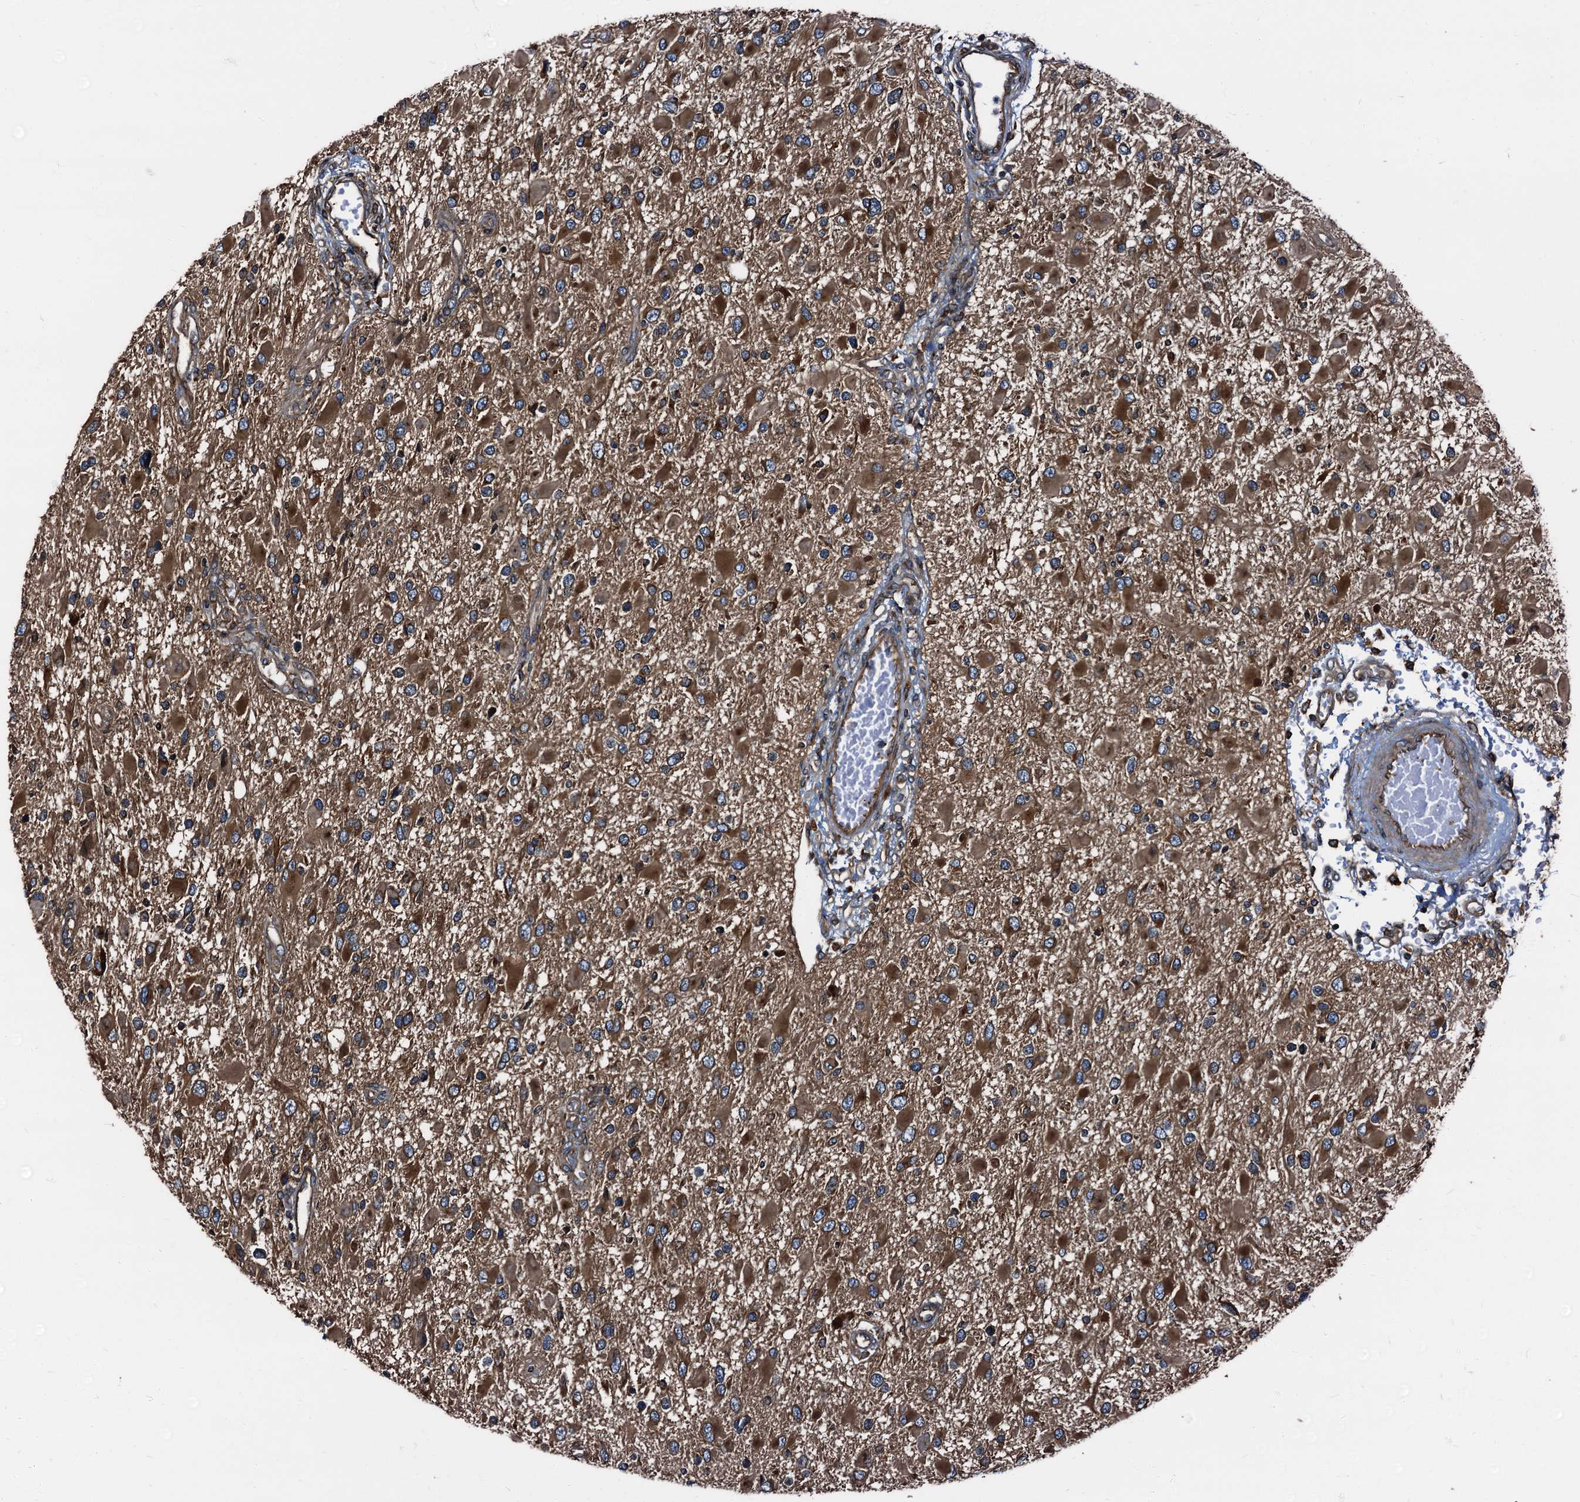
{"staining": {"intensity": "strong", "quantity": ">75%", "location": "cytoplasmic/membranous"}, "tissue": "glioma", "cell_type": "Tumor cells", "image_type": "cancer", "snomed": [{"axis": "morphology", "description": "Glioma, malignant, High grade"}, {"axis": "topography", "description": "Brain"}], "caption": "Glioma stained with immunohistochemistry (IHC) demonstrates strong cytoplasmic/membranous positivity in about >75% of tumor cells. (DAB = brown stain, brightfield microscopy at high magnification).", "gene": "PEX5", "patient": {"sex": "male", "age": 53}}